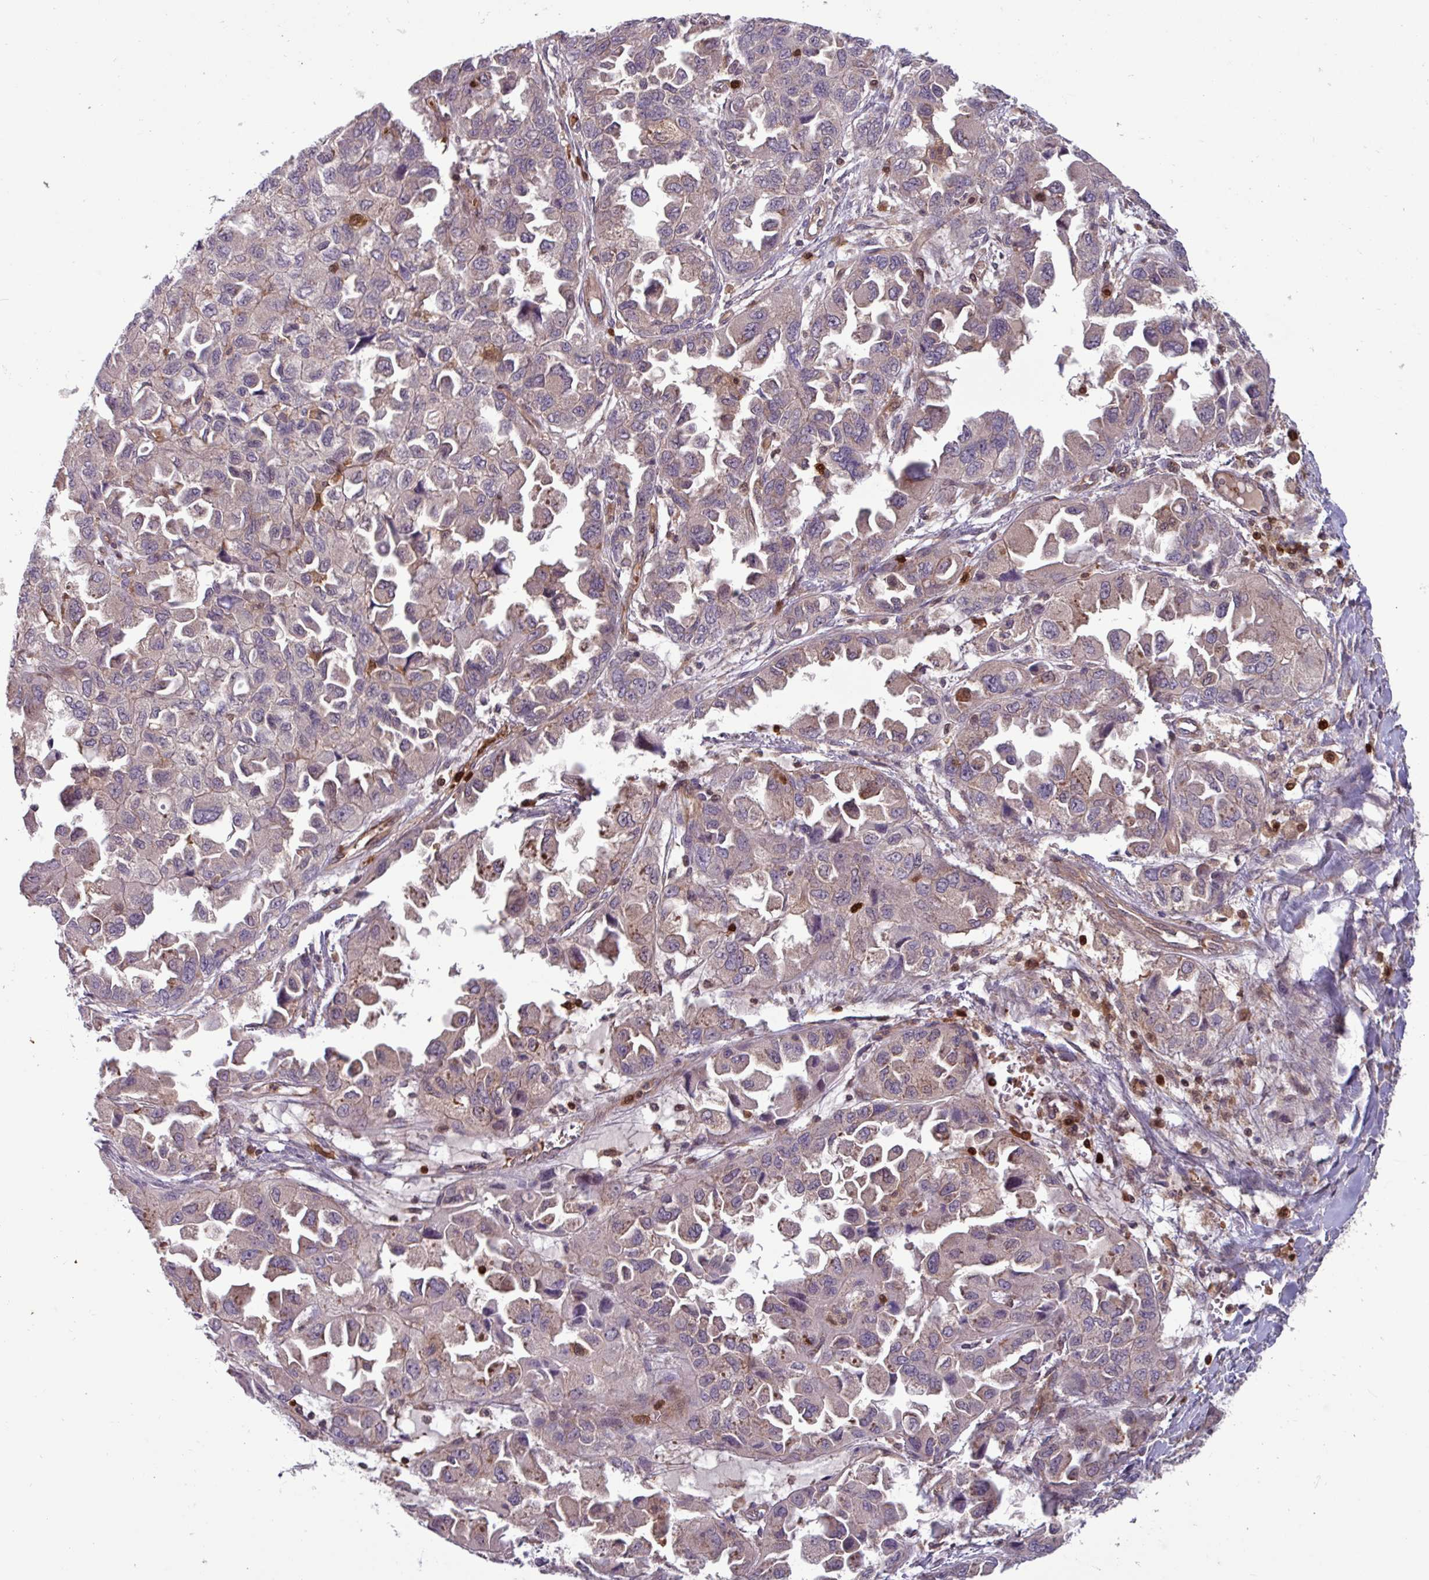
{"staining": {"intensity": "weak", "quantity": "<25%", "location": "cytoplasmic/membranous,nuclear"}, "tissue": "ovarian cancer", "cell_type": "Tumor cells", "image_type": "cancer", "snomed": [{"axis": "morphology", "description": "Cystadenocarcinoma, serous, NOS"}, {"axis": "topography", "description": "Ovary"}], "caption": "There is no significant positivity in tumor cells of serous cystadenocarcinoma (ovarian).", "gene": "SEC61G", "patient": {"sex": "female", "age": 84}}